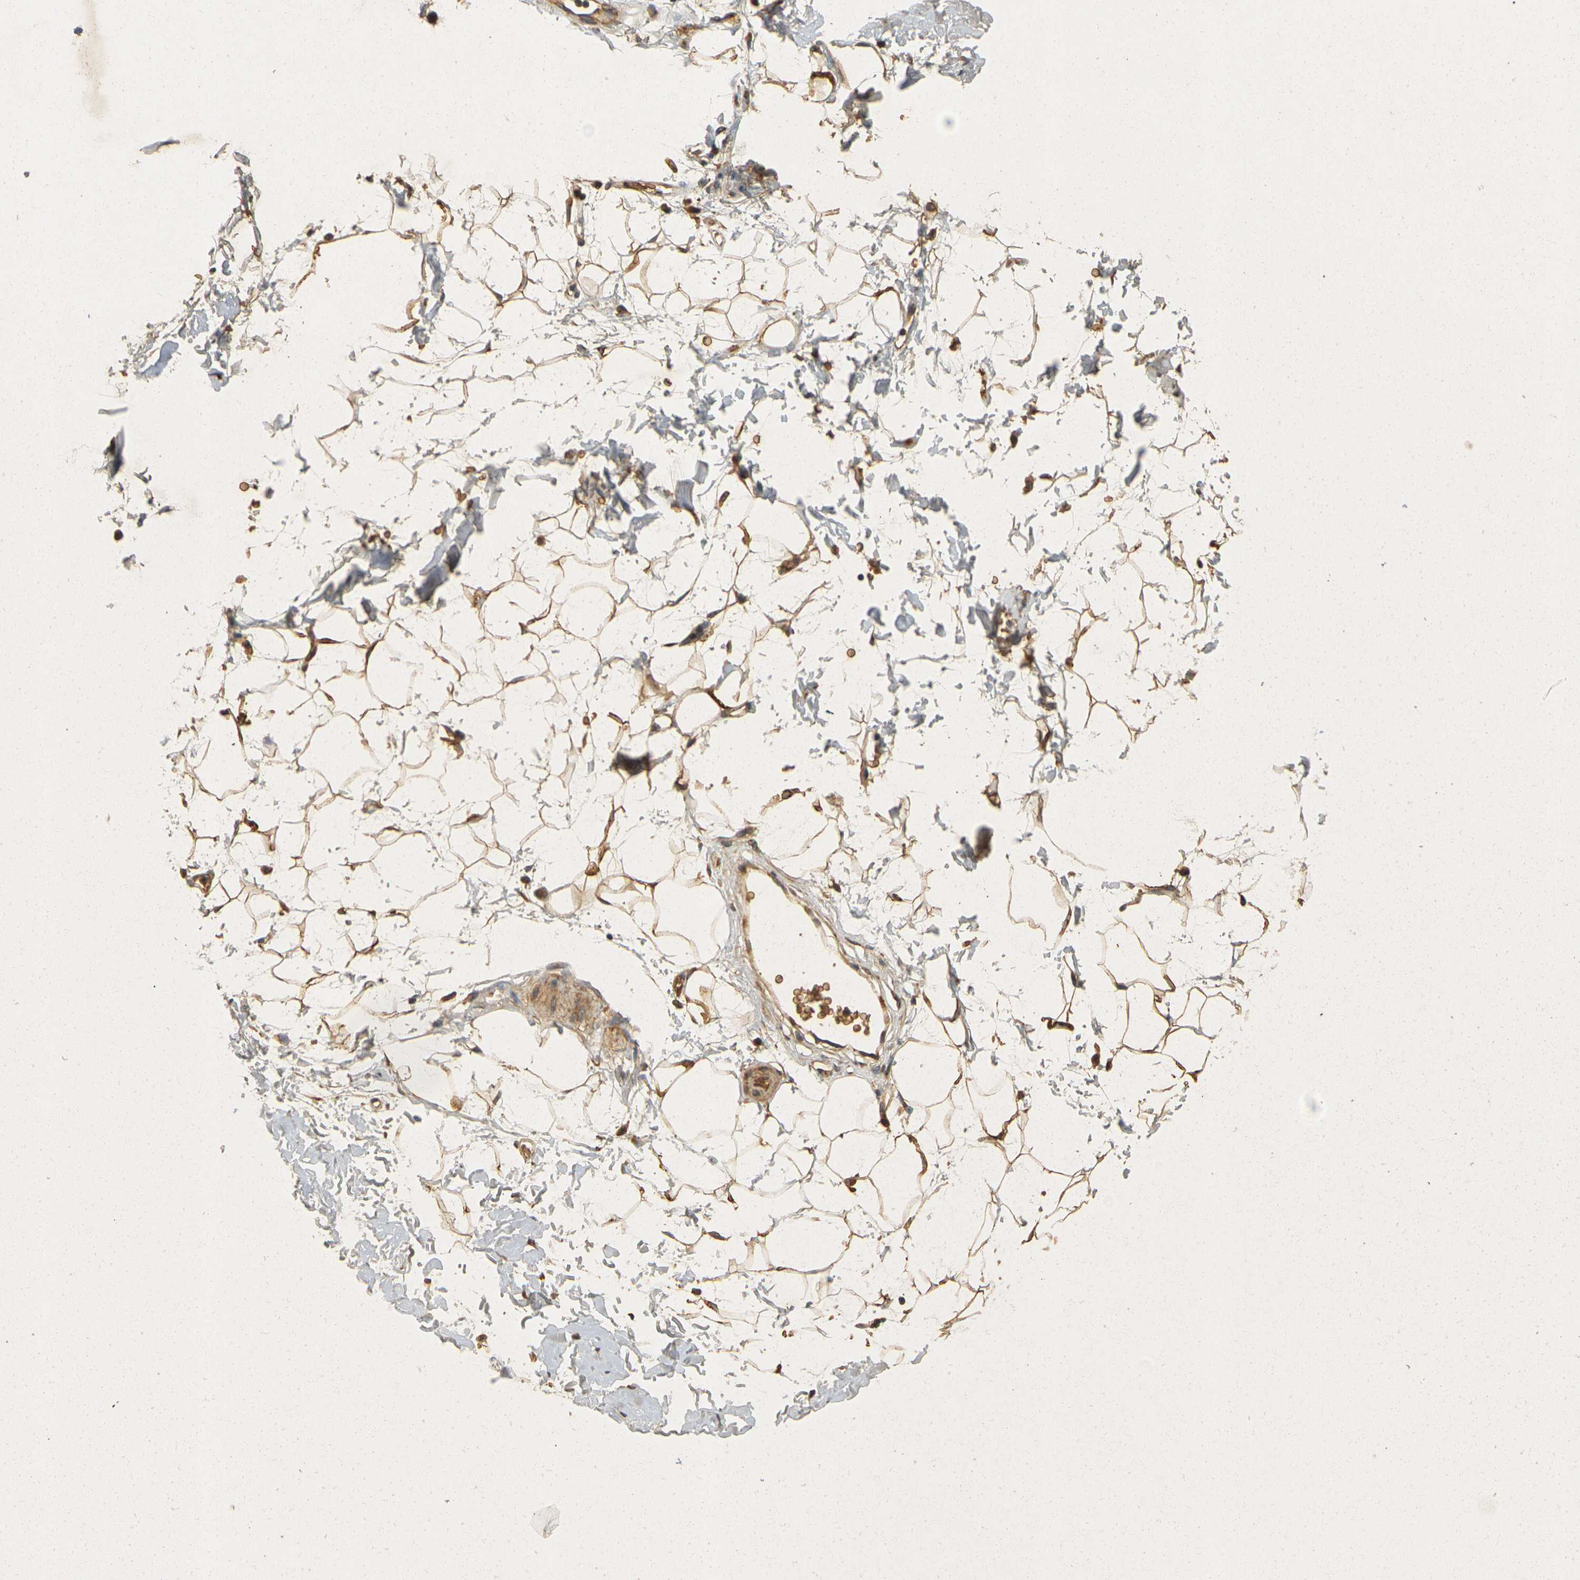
{"staining": {"intensity": "strong", "quantity": ">75%", "location": "cytoplasmic/membranous"}, "tissue": "adipose tissue", "cell_type": "Adipocytes", "image_type": "normal", "snomed": [{"axis": "morphology", "description": "Normal tissue, NOS"}, {"axis": "topography", "description": "Soft tissue"}], "caption": "Adipocytes demonstrate high levels of strong cytoplasmic/membranous positivity in approximately >75% of cells in normal human adipose tissue.", "gene": "MEGF9", "patient": {"sex": "male", "age": 72}}